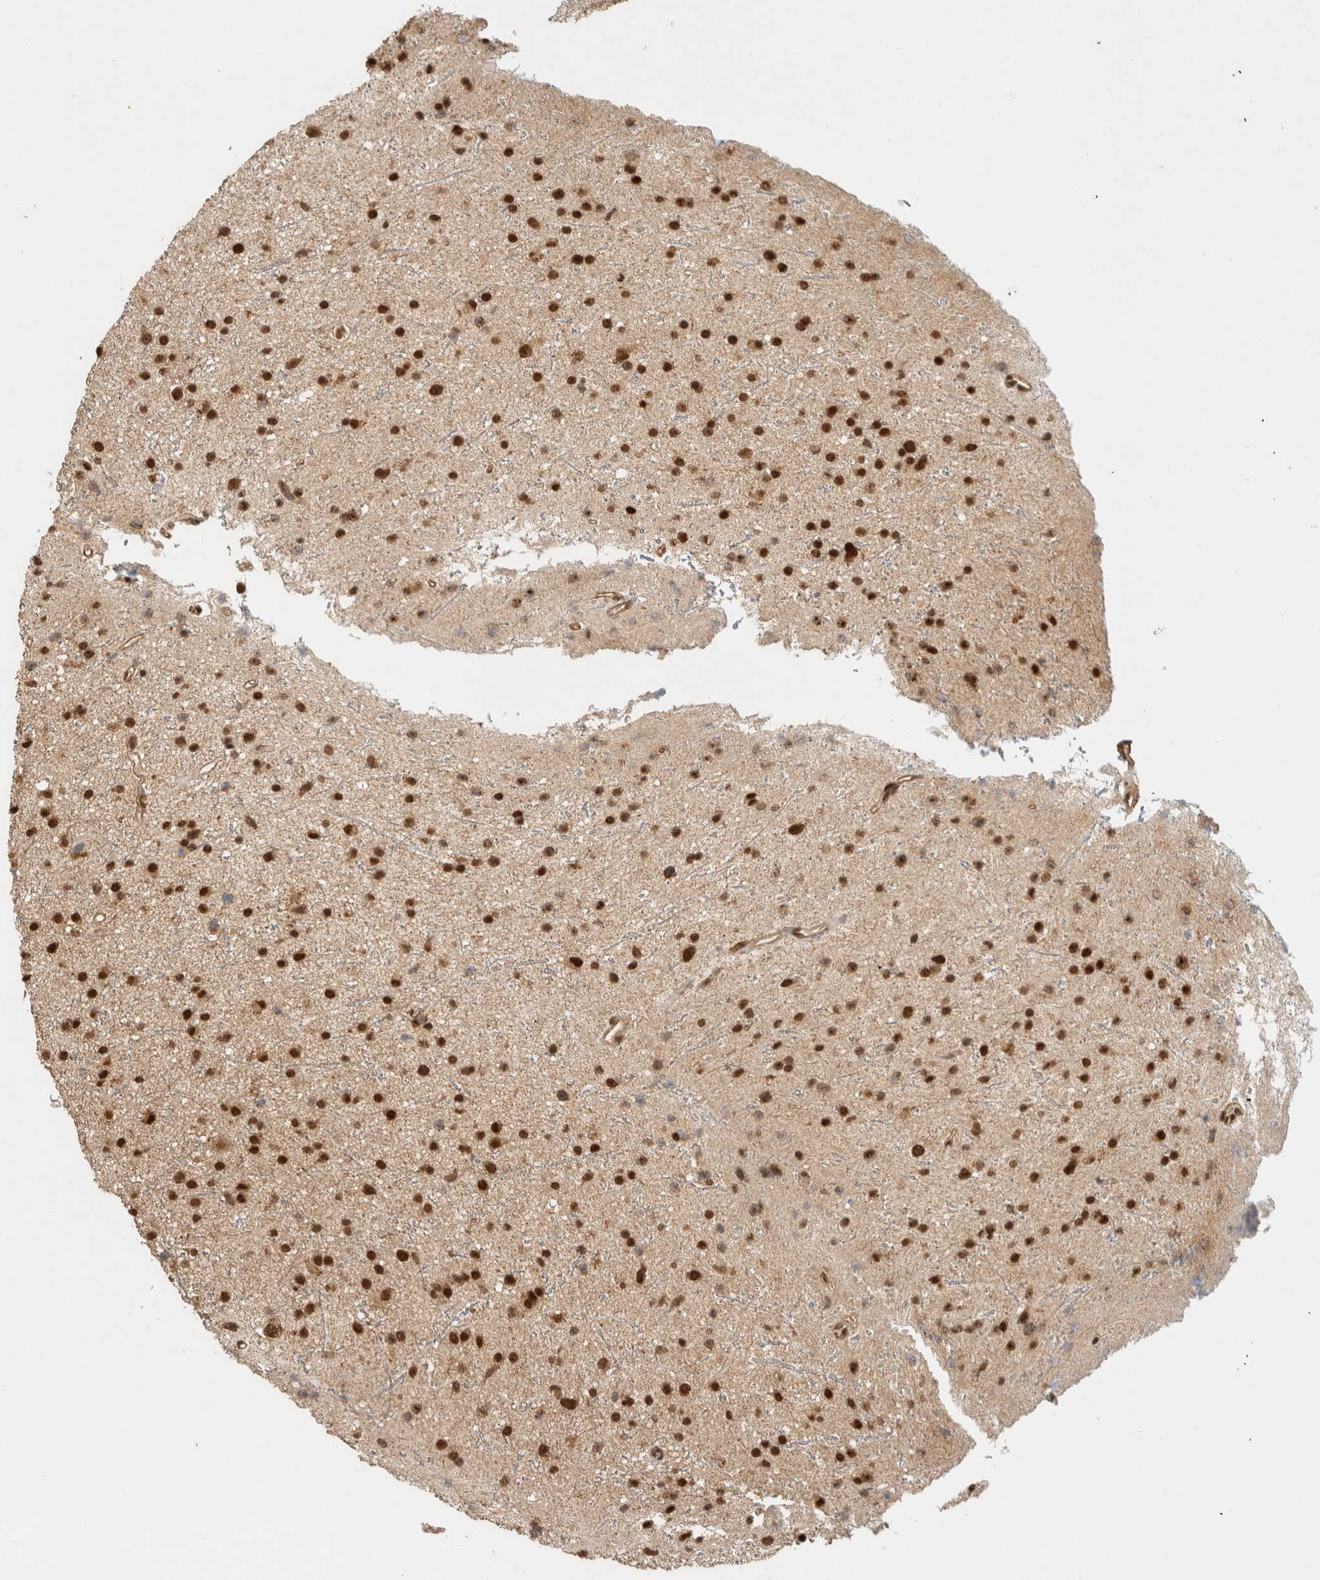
{"staining": {"intensity": "strong", "quantity": ">75%", "location": "nuclear"}, "tissue": "glioma", "cell_type": "Tumor cells", "image_type": "cancer", "snomed": [{"axis": "morphology", "description": "Glioma, malignant, Low grade"}, {"axis": "topography", "description": "Cerebral cortex"}], "caption": "Immunohistochemical staining of human glioma reveals high levels of strong nuclear expression in about >75% of tumor cells.", "gene": "C1orf21", "patient": {"sex": "female", "age": 39}}